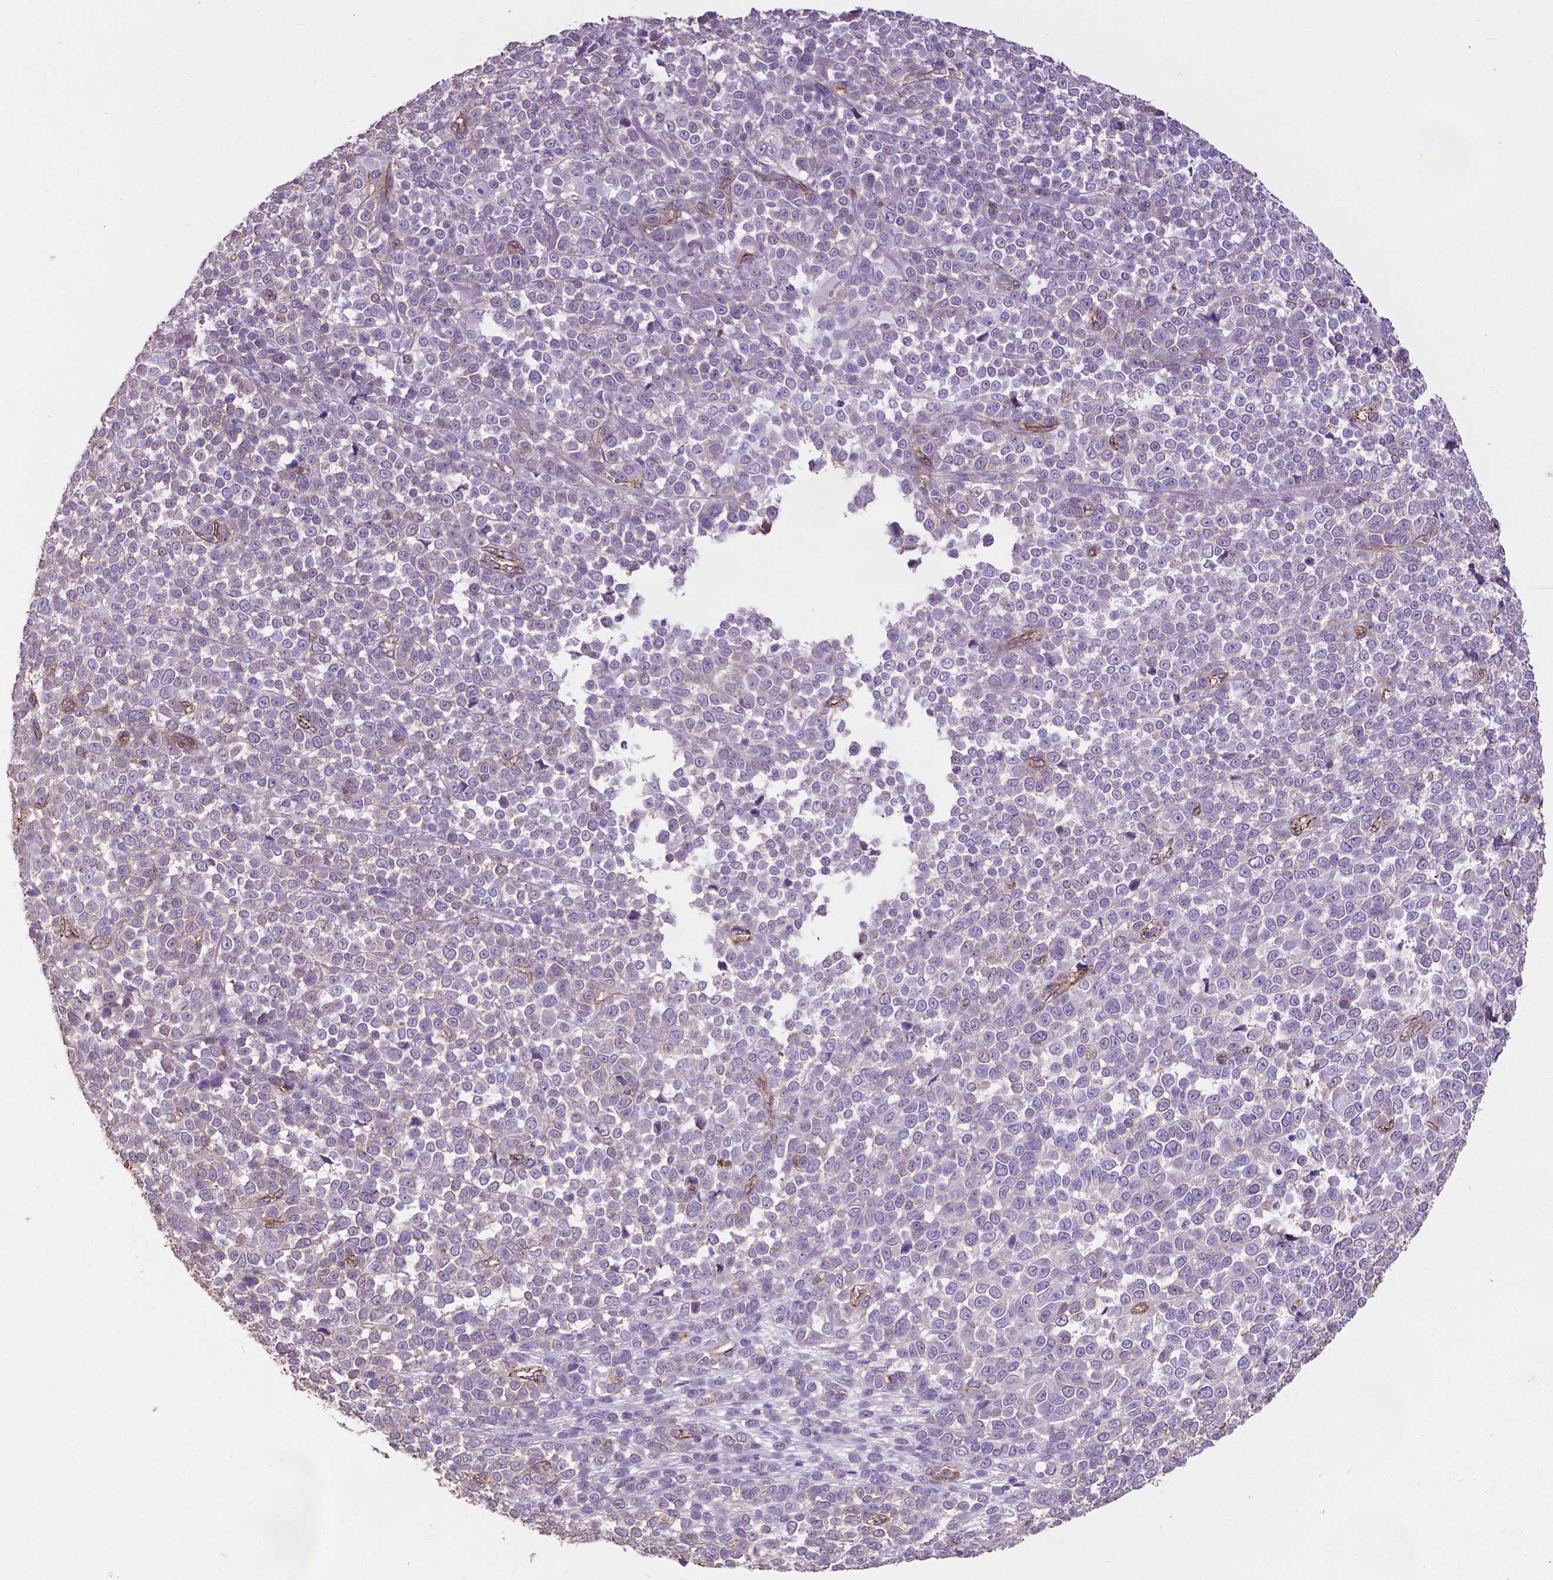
{"staining": {"intensity": "negative", "quantity": "none", "location": "none"}, "tissue": "melanoma", "cell_type": "Tumor cells", "image_type": "cancer", "snomed": [{"axis": "morphology", "description": "Malignant melanoma, NOS"}, {"axis": "topography", "description": "Skin"}], "caption": "Immunohistochemical staining of melanoma demonstrates no significant staining in tumor cells.", "gene": "PDLIM1", "patient": {"sex": "female", "age": 95}}